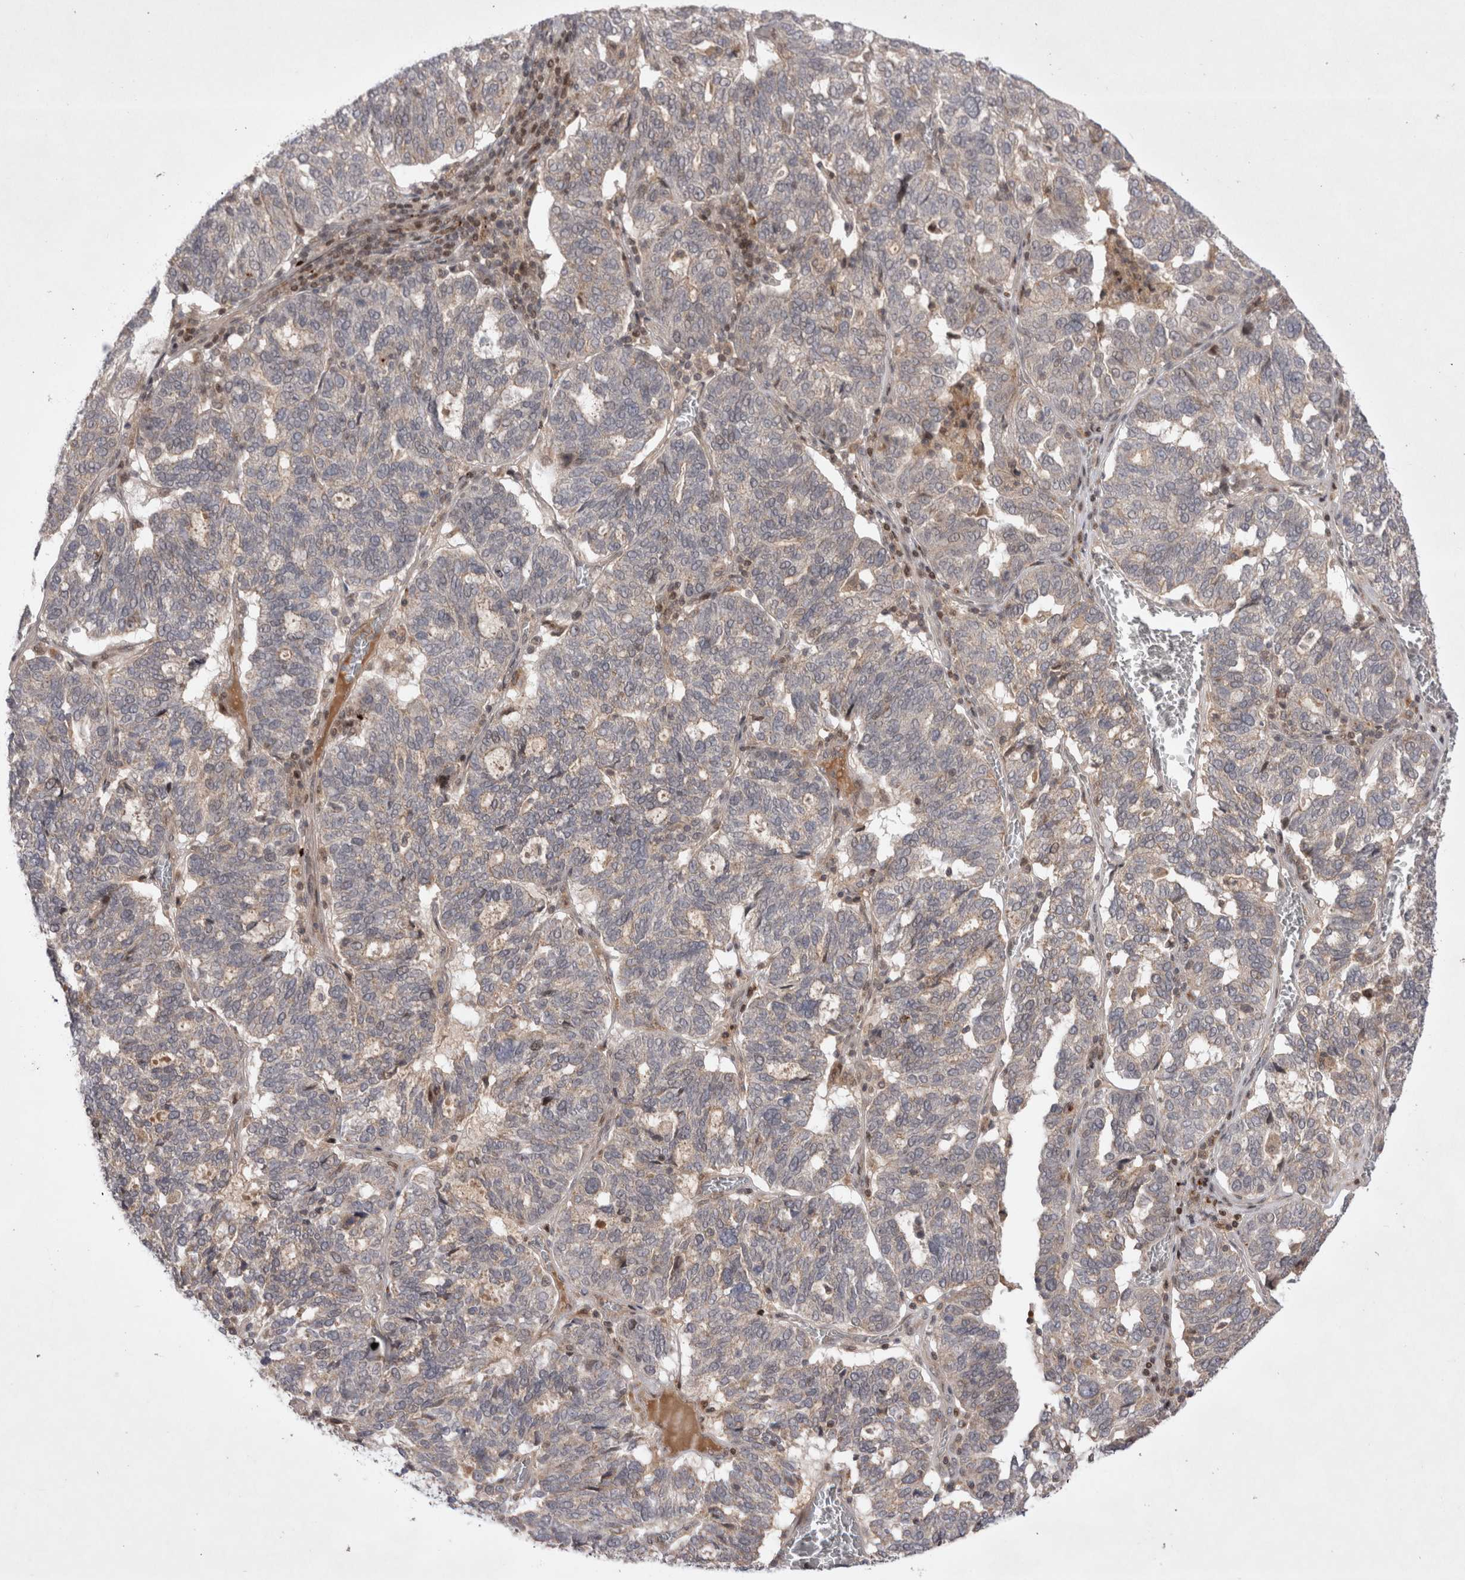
{"staining": {"intensity": "negative", "quantity": "none", "location": "none"}, "tissue": "ovarian cancer", "cell_type": "Tumor cells", "image_type": "cancer", "snomed": [{"axis": "morphology", "description": "Cystadenocarcinoma, serous, NOS"}, {"axis": "topography", "description": "Ovary"}], "caption": "This is a histopathology image of IHC staining of ovarian serous cystadenocarcinoma, which shows no positivity in tumor cells. (DAB immunohistochemistry visualized using brightfield microscopy, high magnification).", "gene": "PLEKHM1", "patient": {"sex": "female", "age": 59}}